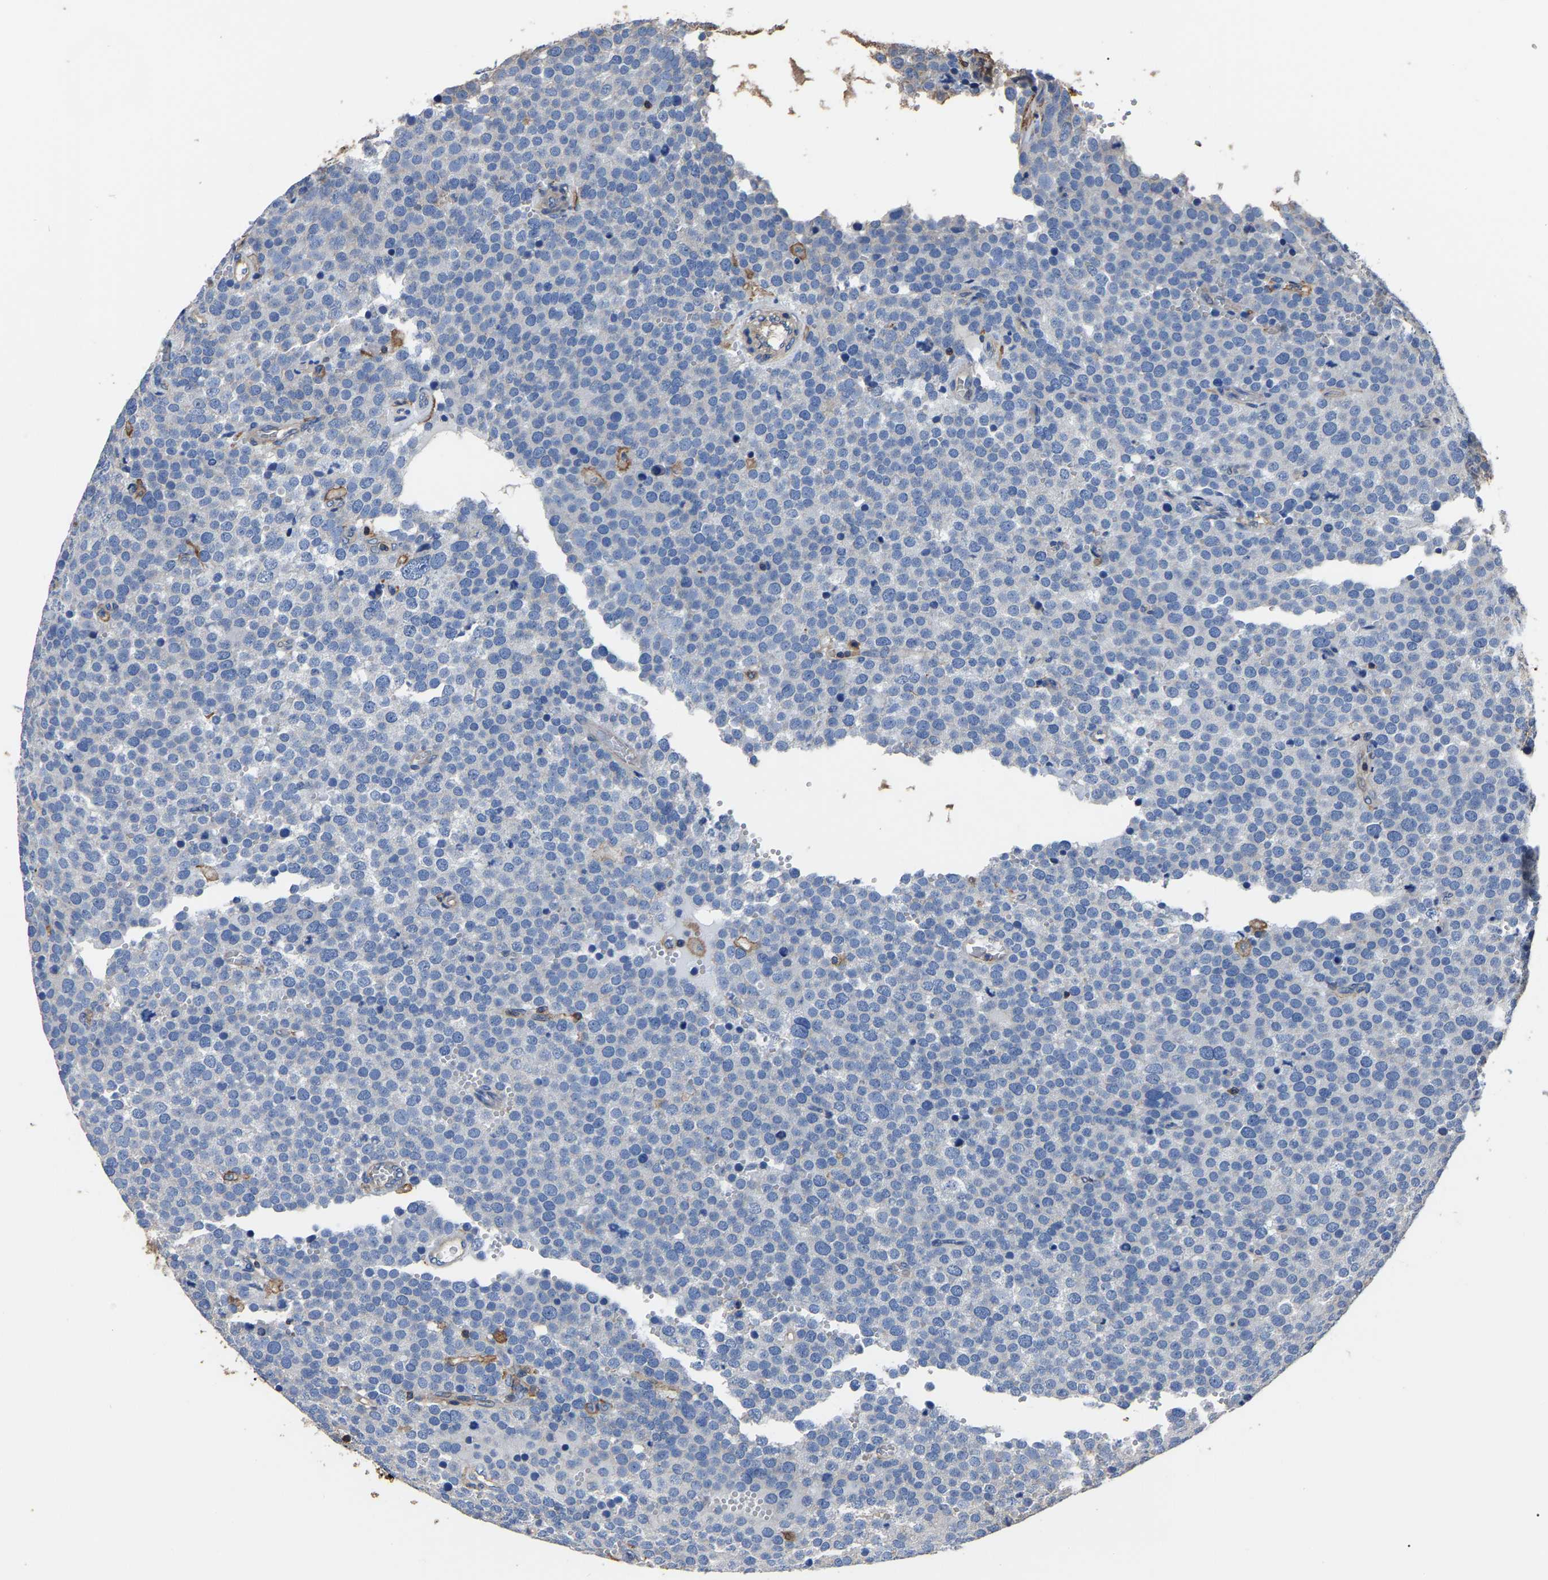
{"staining": {"intensity": "negative", "quantity": "none", "location": "none"}, "tissue": "testis cancer", "cell_type": "Tumor cells", "image_type": "cancer", "snomed": [{"axis": "morphology", "description": "Normal tissue, NOS"}, {"axis": "morphology", "description": "Seminoma, NOS"}, {"axis": "topography", "description": "Testis"}], "caption": "High magnification brightfield microscopy of seminoma (testis) stained with DAB (brown) and counterstained with hematoxylin (blue): tumor cells show no significant staining.", "gene": "ARMT1", "patient": {"sex": "male", "age": 71}}